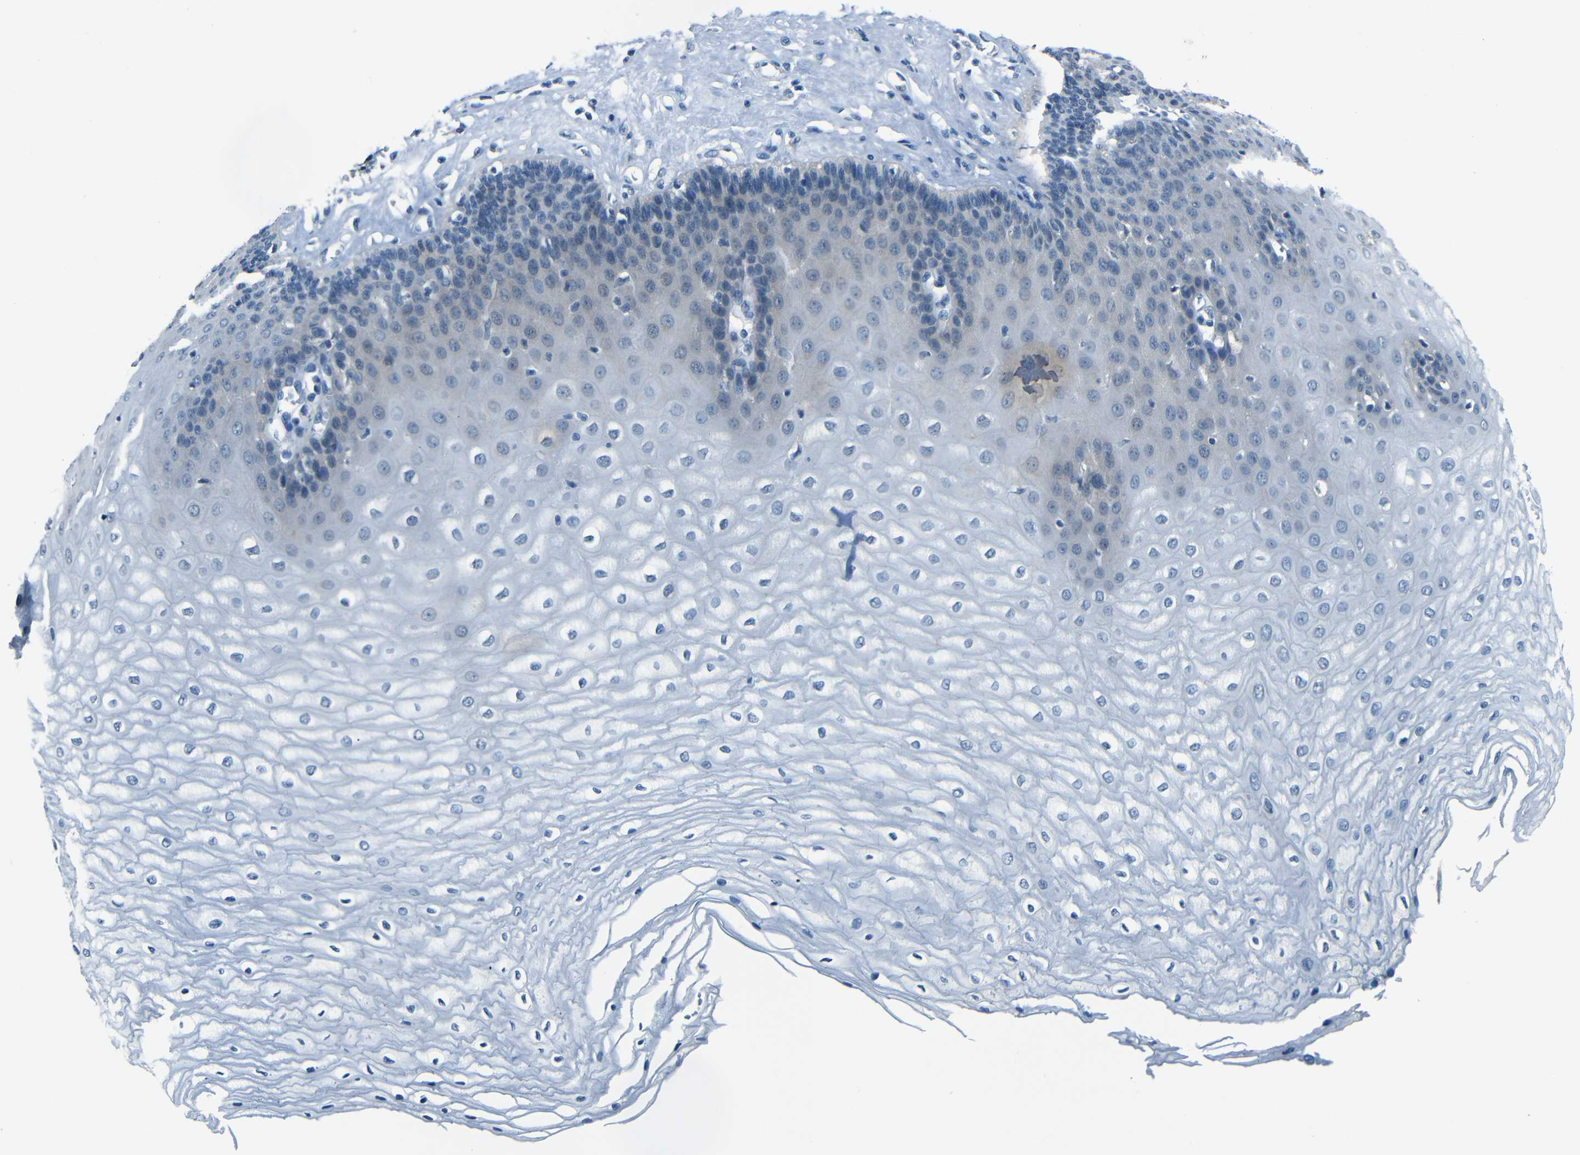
{"staining": {"intensity": "negative", "quantity": "none", "location": "none"}, "tissue": "esophagus", "cell_type": "Squamous epithelial cells", "image_type": "normal", "snomed": [{"axis": "morphology", "description": "Normal tissue, NOS"}, {"axis": "morphology", "description": "Squamous cell carcinoma, NOS"}, {"axis": "topography", "description": "Esophagus"}], "caption": "High magnification brightfield microscopy of normal esophagus stained with DAB (3,3'-diaminobenzidine) (brown) and counterstained with hematoxylin (blue): squamous epithelial cells show no significant expression.", "gene": "ZMAT1", "patient": {"sex": "male", "age": 65}}